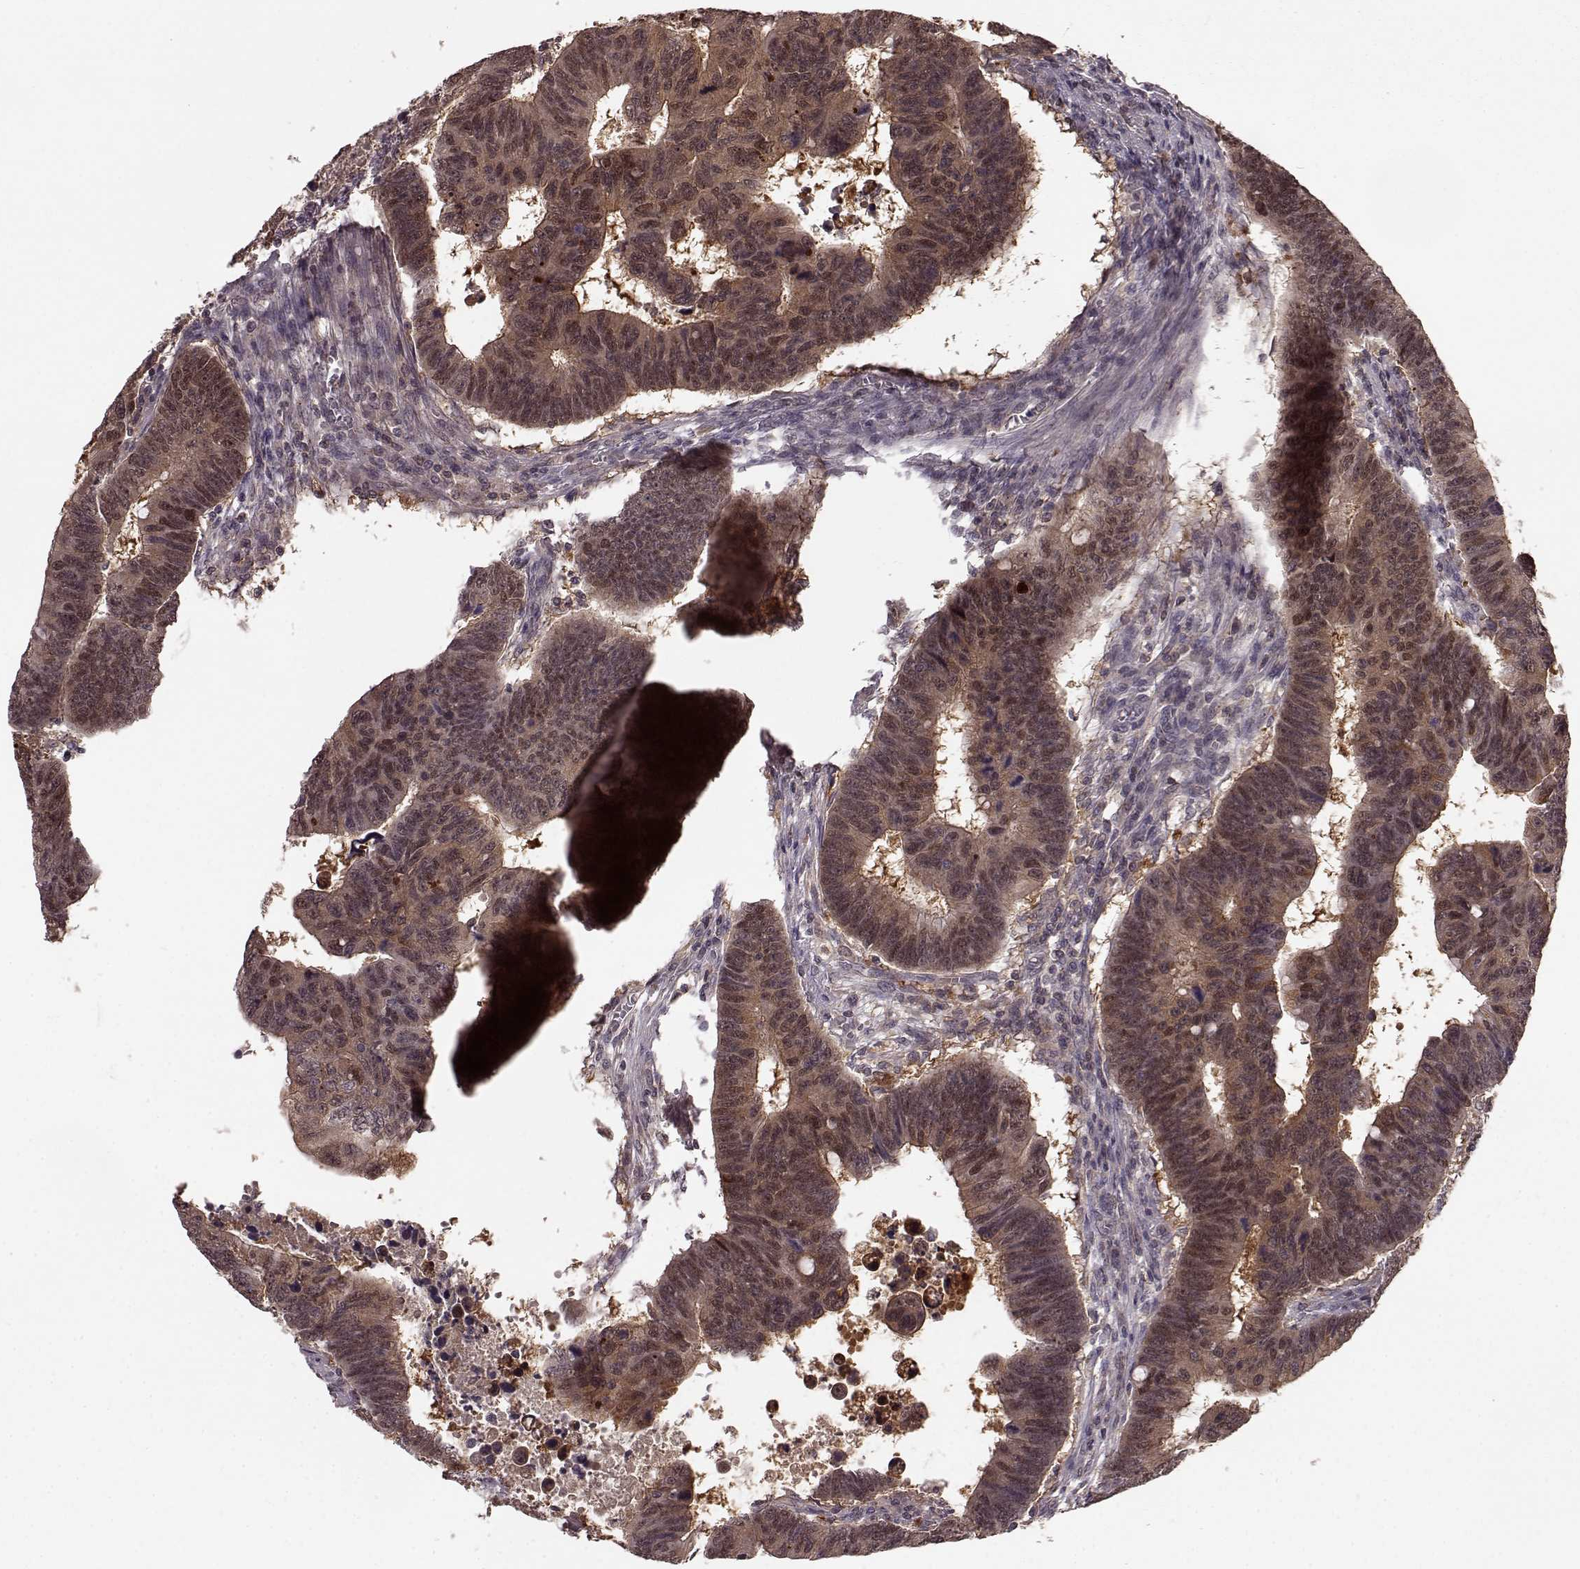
{"staining": {"intensity": "moderate", "quantity": "25%-75%", "location": "cytoplasmic/membranous,nuclear"}, "tissue": "colorectal cancer", "cell_type": "Tumor cells", "image_type": "cancer", "snomed": [{"axis": "morphology", "description": "Adenocarcinoma, NOS"}, {"axis": "topography", "description": "Rectum"}], "caption": "This is a photomicrograph of IHC staining of colorectal cancer (adenocarcinoma), which shows moderate positivity in the cytoplasmic/membranous and nuclear of tumor cells.", "gene": "GSS", "patient": {"sex": "female", "age": 85}}